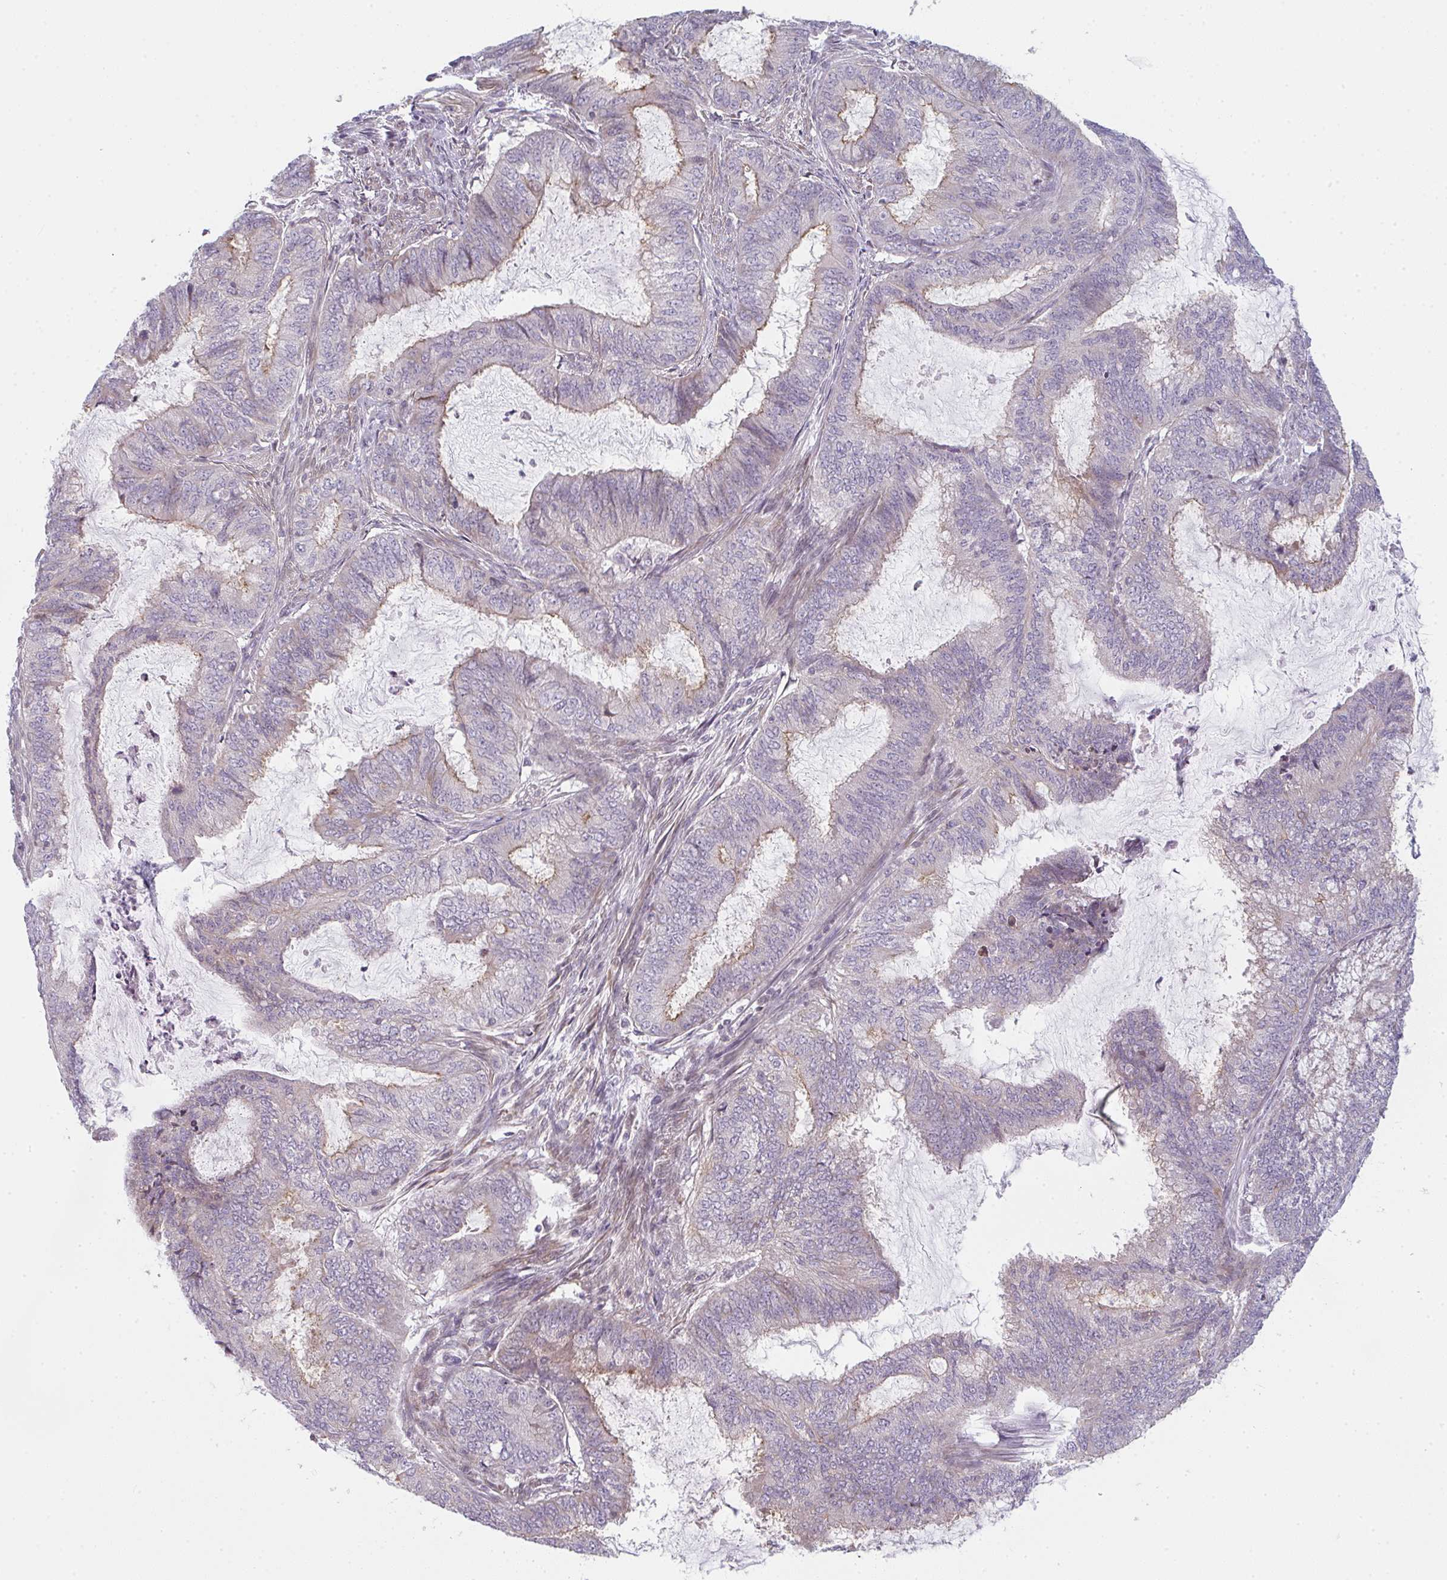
{"staining": {"intensity": "weak", "quantity": "<25%", "location": "cytoplasmic/membranous"}, "tissue": "endometrial cancer", "cell_type": "Tumor cells", "image_type": "cancer", "snomed": [{"axis": "morphology", "description": "Adenocarcinoma, NOS"}, {"axis": "topography", "description": "Endometrium"}], "caption": "Immunohistochemistry of human endometrial cancer demonstrates no staining in tumor cells.", "gene": "TMEM237", "patient": {"sex": "female", "age": 51}}